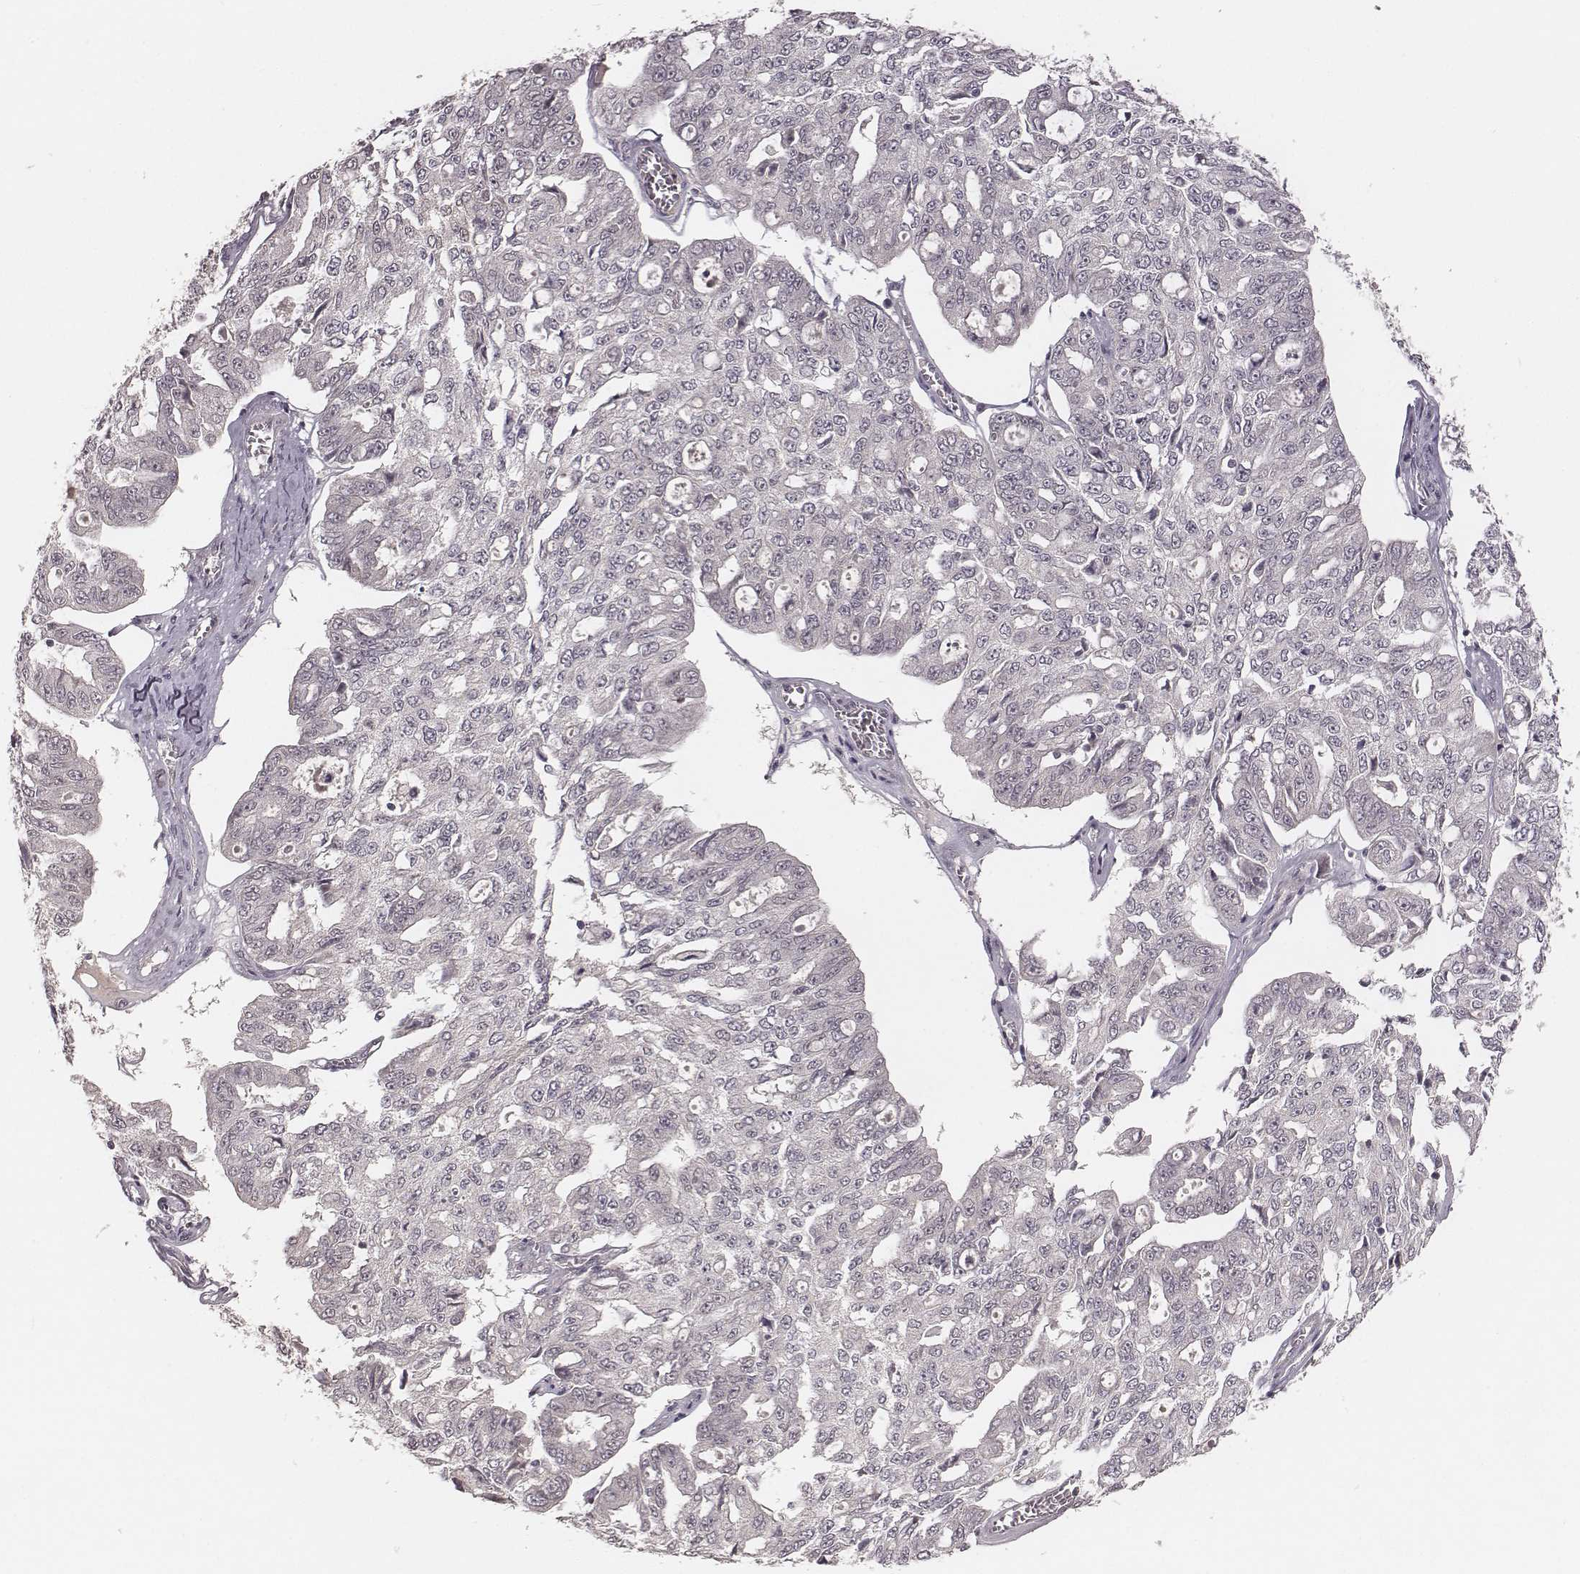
{"staining": {"intensity": "negative", "quantity": "none", "location": "none"}, "tissue": "ovarian cancer", "cell_type": "Tumor cells", "image_type": "cancer", "snomed": [{"axis": "morphology", "description": "Carcinoma, endometroid"}, {"axis": "topography", "description": "Ovary"}], "caption": "Tumor cells are negative for brown protein staining in endometroid carcinoma (ovarian).", "gene": "LY6K", "patient": {"sex": "female", "age": 65}}